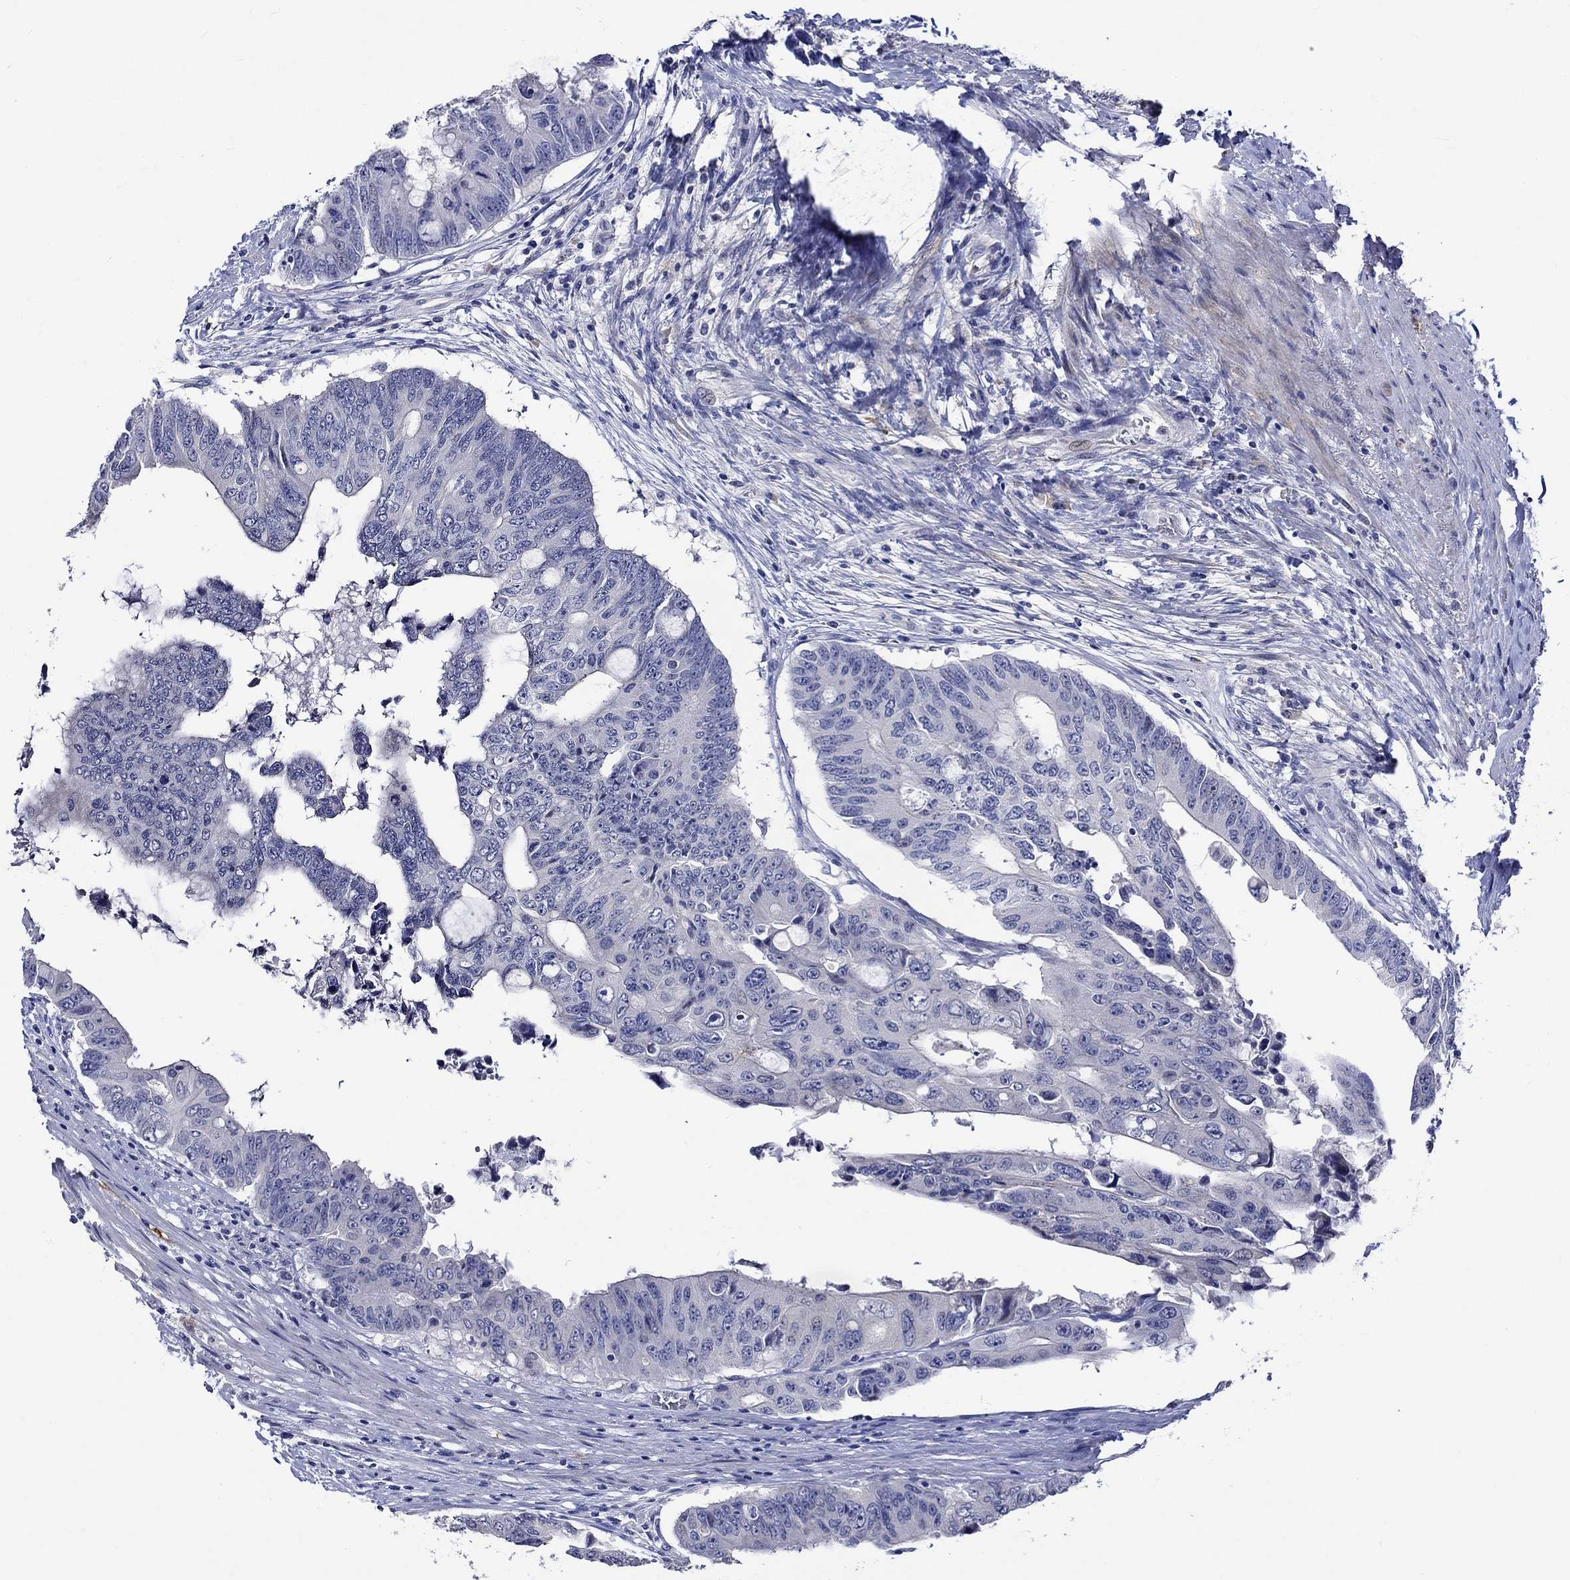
{"staining": {"intensity": "negative", "quantity": "none", "location": "none"}, "tissue": "colorectal cancer", "cell_type": "Tumor cells", "image_type": "cancer", "snomed": [{"axis": "morphology", "description": "Adenocarcinoma, NOS"}, {"axis": "topography", "description": "Rectum"}], "caption": "High power microscopy photomicrograph of an immunohistochemistry (IHC) photomicrograph of adenocarcinoma (colorectal), revealing no significant positivity in tumor cells.", "gene": "CRYAB", "patient": {"sex": "male", "age": 59}}